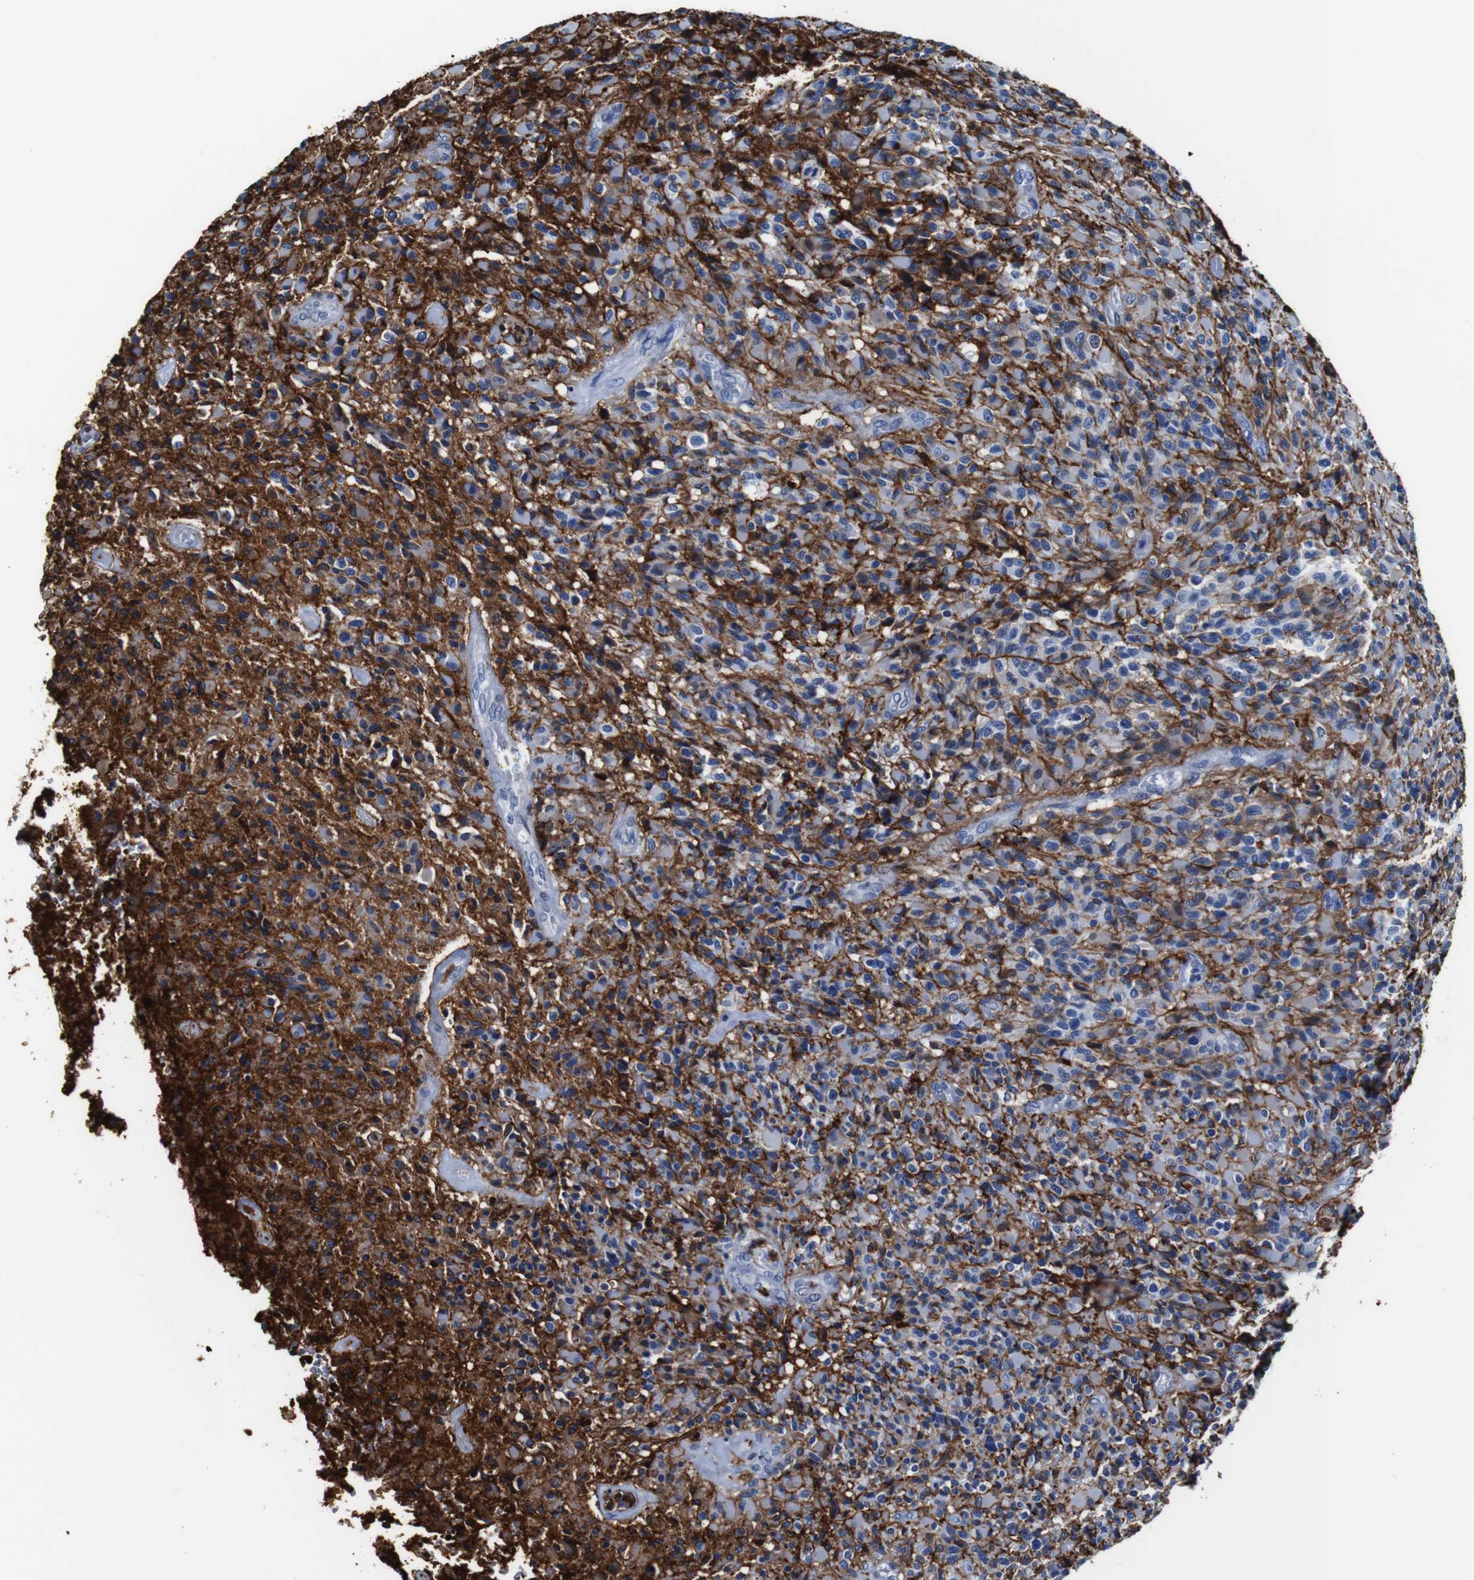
{"staining": {"intensity": "moderate", "quantity": "<25%", "location": "cytoplasmic/membranous"}, "tissue": "glioma", "cell_type": "Tumor cells", "image_type": "cancer", "snomed": [{"axis": "morphology", "description": "Glioma, malignant, High grade"}, {"axis": "topography", "description": "Brain"}], "caption": "Immunohistochemical staining of high-grade glioma (malignant) shows low levels of moderate cytoplasmic/membranous positivity in approximately <25% of tumor cells.", "gene": "ANXA1", "patient": {"sex": "male", "age": 71}}